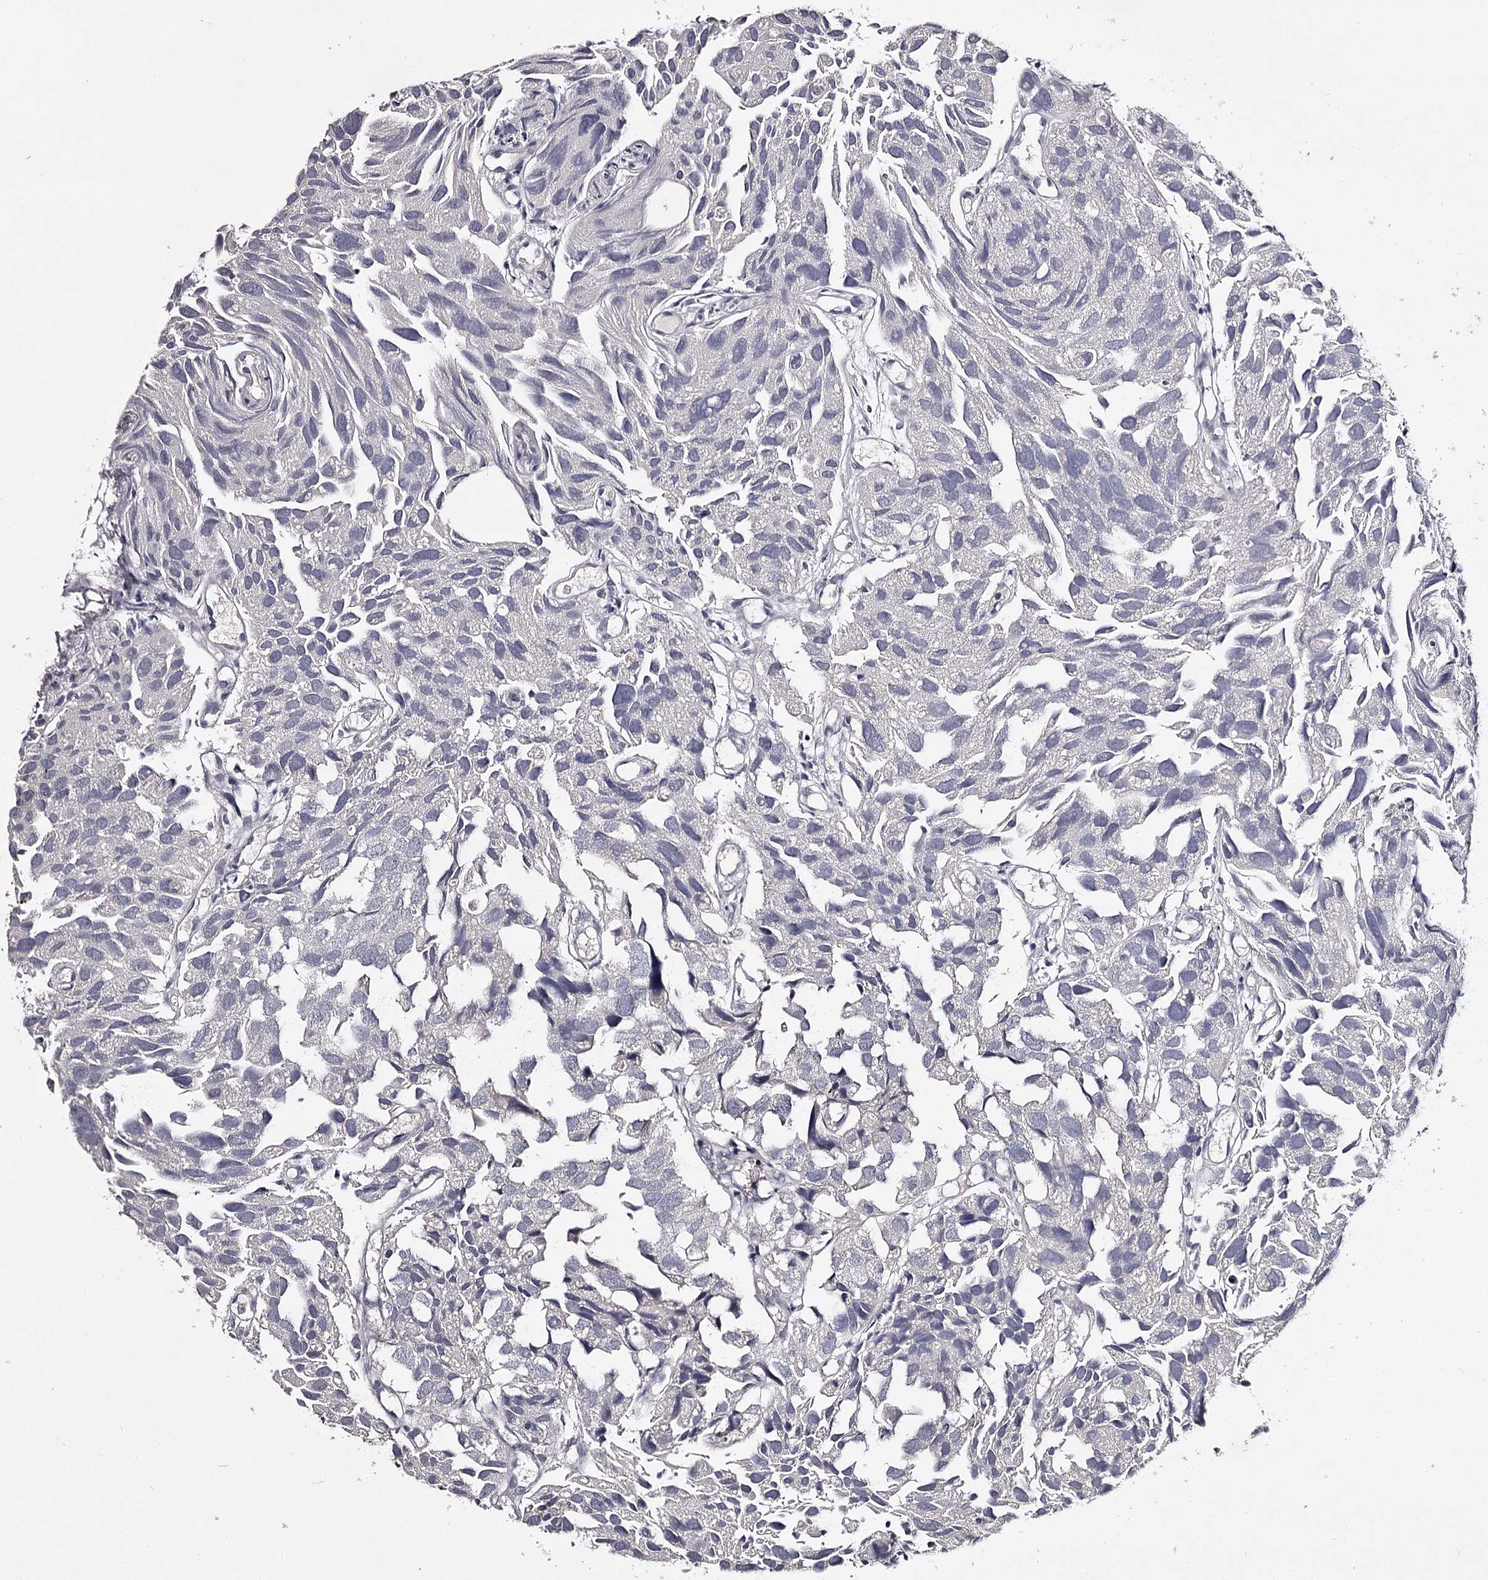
{"staining": {"intensity": "negative", "quantity": "none", "location": "none"}, "tissue": "urothelial cancer", "cell_type": "Tumor cells", "image_type": "cancer", "snomed": [{"axis": "morphology", "description": "Urothelial carcinoma, High grade"}, {"axis": "topography", "description": "Urinary bladder"}], "caption": "Immunohistochemistry micrograph of urothelial cancer stained for a protein (brown), which shows no expression in tumor cells. (IHC, brightfield microscopy, high magnification).", "gene": "PRM2", "patient": {"sex": "female", "age": 75}}